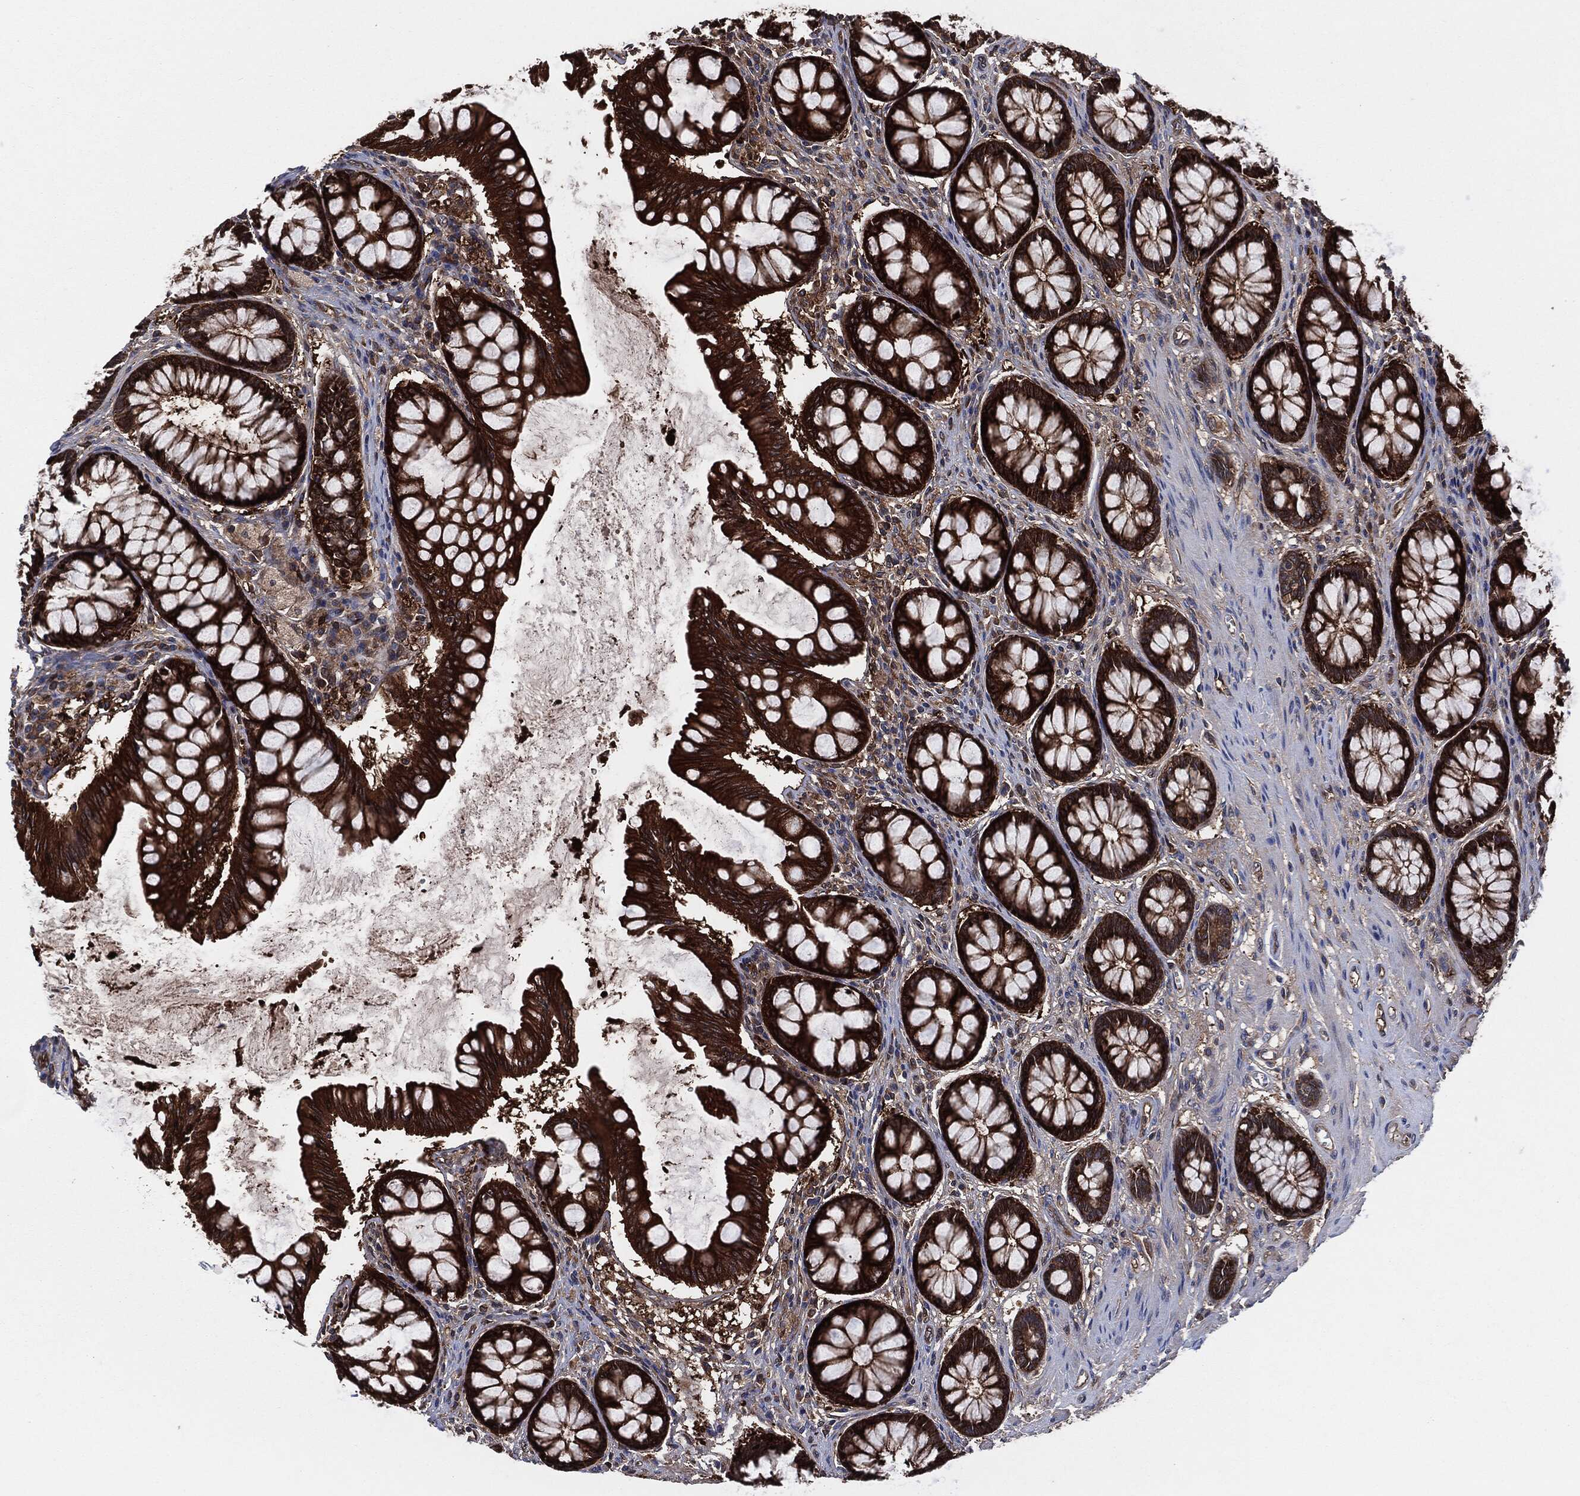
{"staining": {"intensity": "weak", "quantity": ">75%", "location": "cytoplasmic/membranous"}, "tissue": "colon", "cell_type": "Endothelial cells", "image_type": "normal", "snomed": [{"axis": "morphology", "description": "Normal tissue, NOS"}, {"axis": "topography", "description": "Colon"}], "caption": "Immunohistochemistry (IHC) image of unremarkable colon stained for a protein (brown), which exhibits low levels of weak cytoplasmic/membranous expression in approximately >75% of endothelial cells.", "gene": "XPNPEP1", "patient": {"sex": "female", "age": 65}}